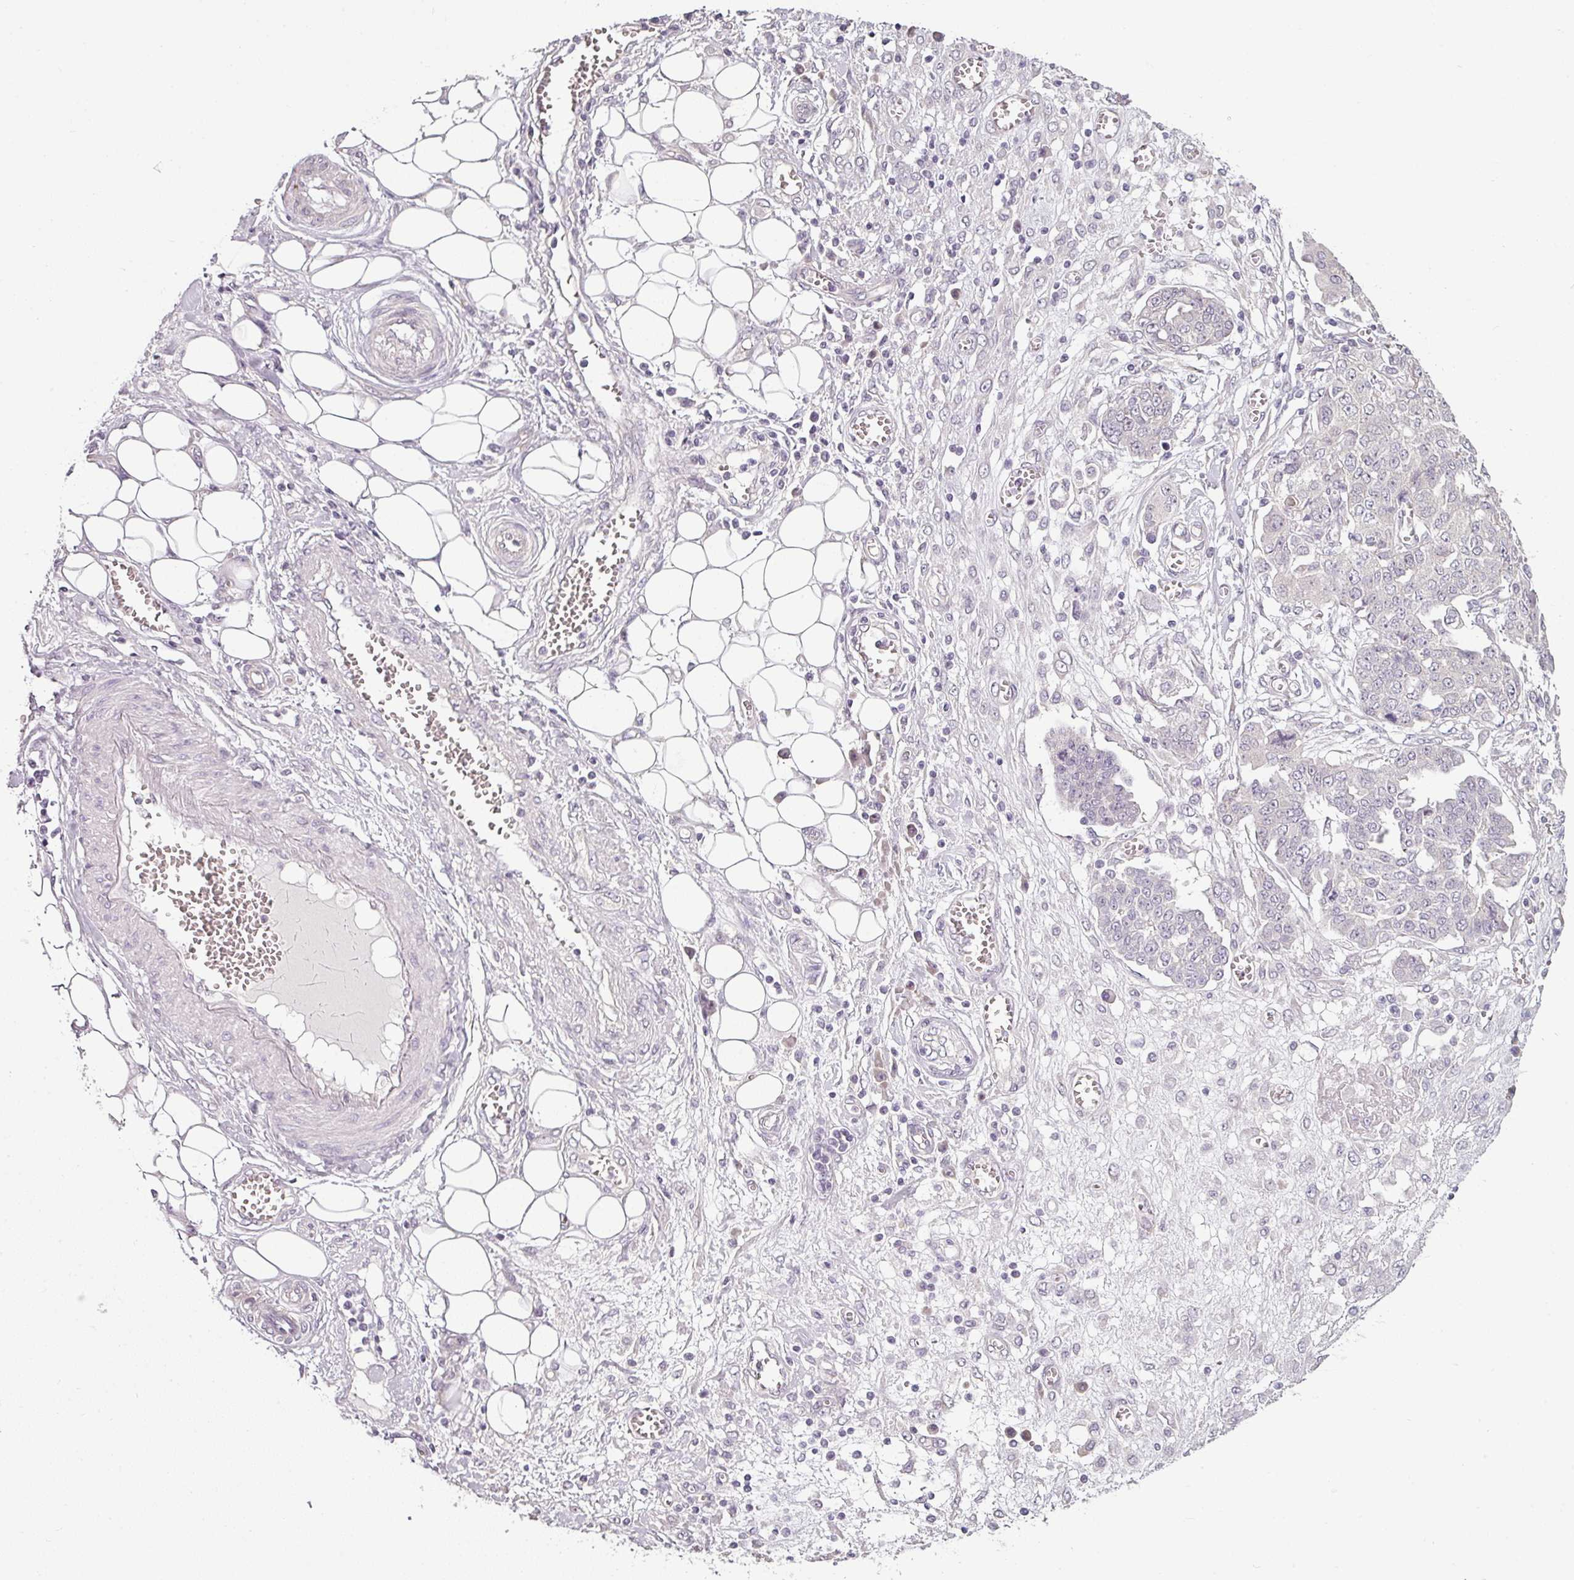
{"staining": {"intensity": "negative", "quantity": "none", "location": "none"}, "tissue": "ovarian cancer", "cell_type": "Tumor cells", "image_type": "cancer", "snomed": [{"axis": "morphology", "description": "Cystadenocarcinoma, serous, NOS"}, {"axis": "topography", "description": "Soft tissue"}, {"axis": "topography", "description": "Ovary"}], "caption": "A histopathology image of serous cystadenocarcinoma (ovarian) stained for a protein demonstrates no brown staining in tumor cells.", "gene": "OR52D1", "patient": {"sex": "female", "age": 57}}